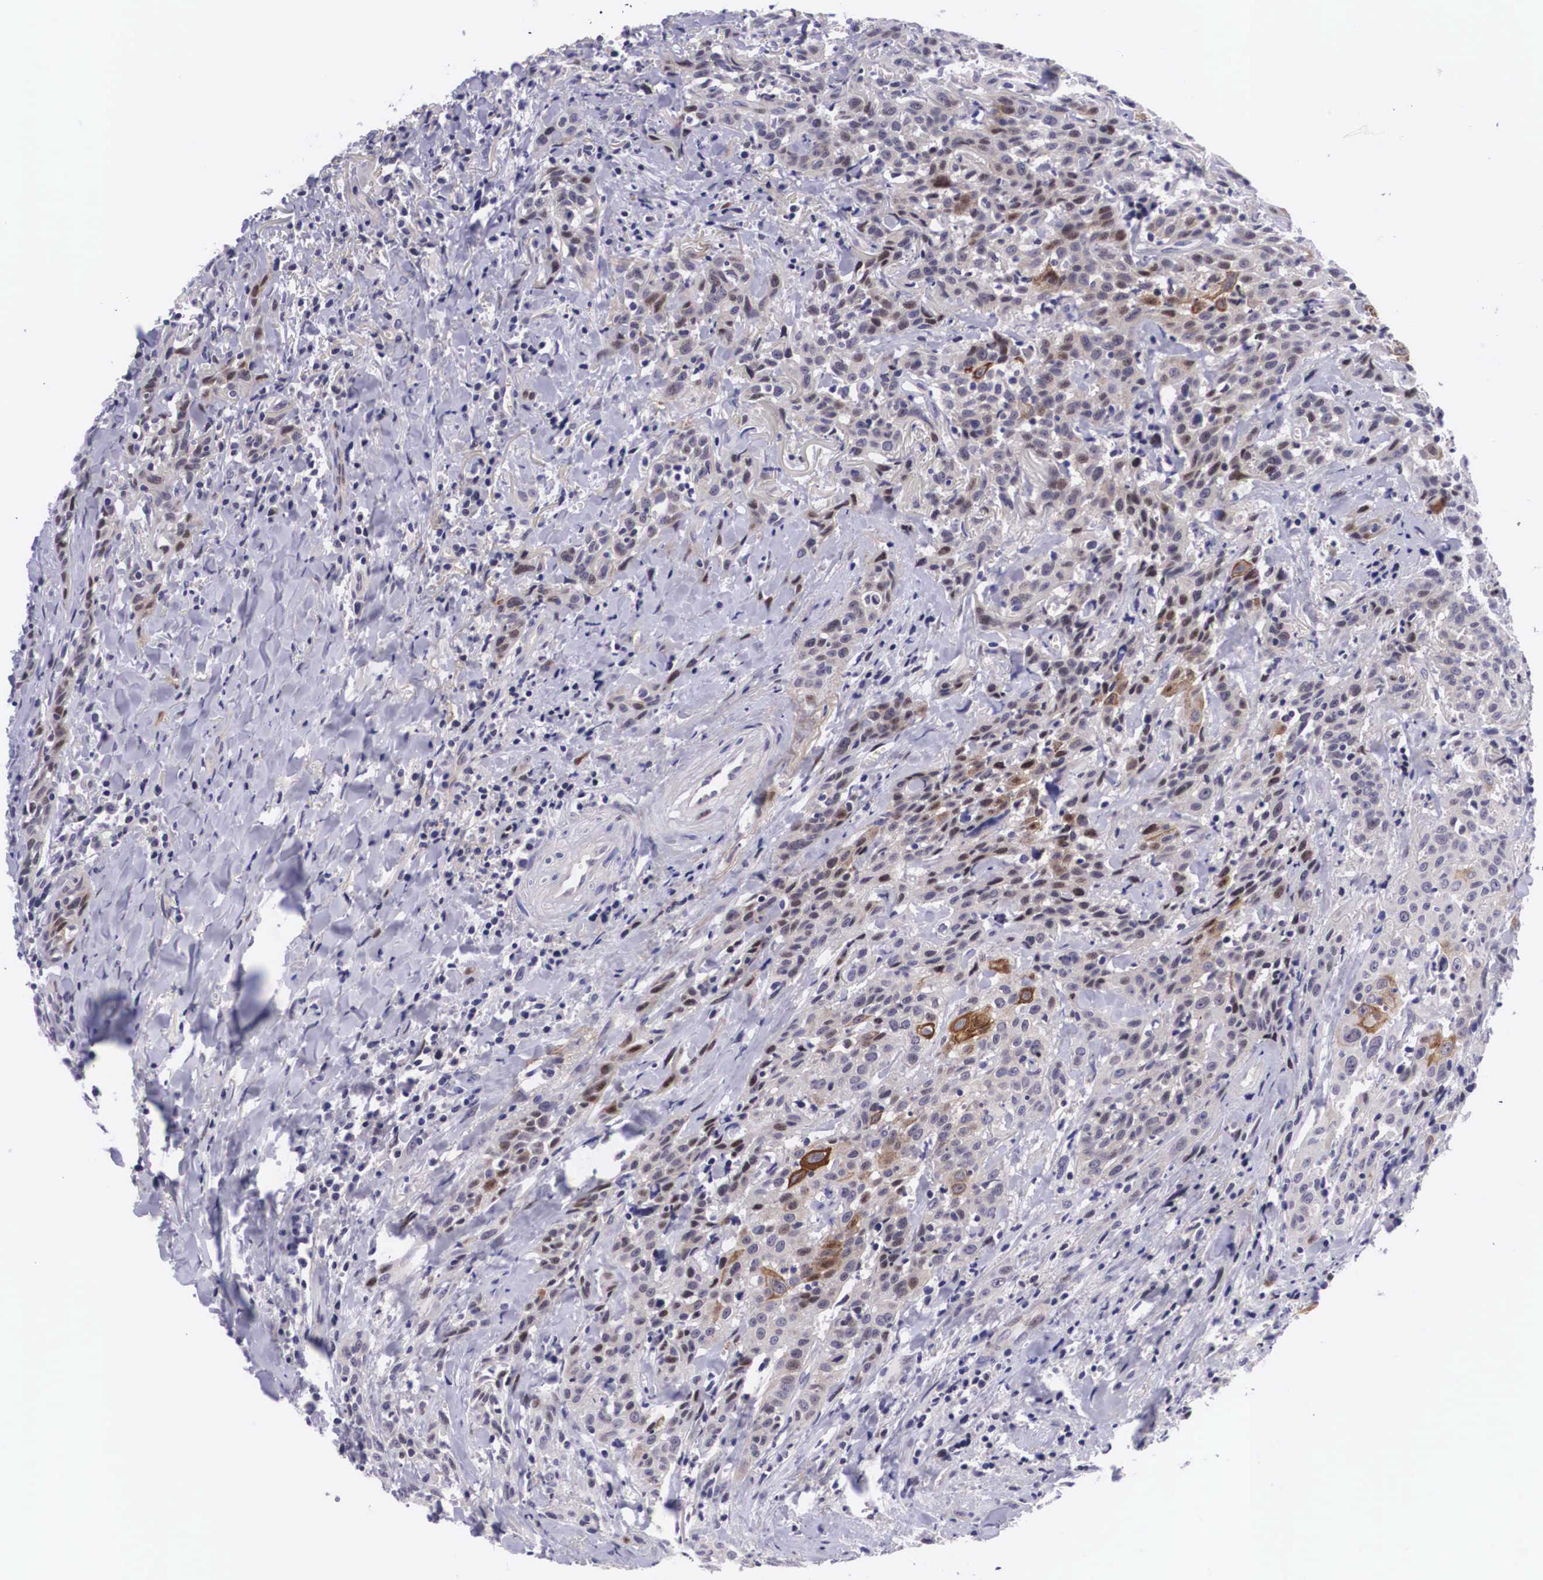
{"staining": {"intensity": "weak", "quantity": "25%-75%", "location": "cytoplasmic/membranous,nuclear"}, "tissue": "head and neck cancer", "cell_type": "Tumor cells", "image_type": "cancer", "snomed": [{"axis": "morphology", "description": "Squamous cell carcinoma, NOS"}, {"axis": "topography", "description": "Oral tissue"}, {"axis": "topography", "description": "Head-Neck"}], "caption": "Immunohistochemistry (IHC) of head and neck squamous cell carcinoma exhibits low levels of weak cytoplasmic/membranous and nuclear positivity in about 25%-75% of tumor cells.", "gene": "EMID1", "patient": {"sex": "female", "age": 82}}